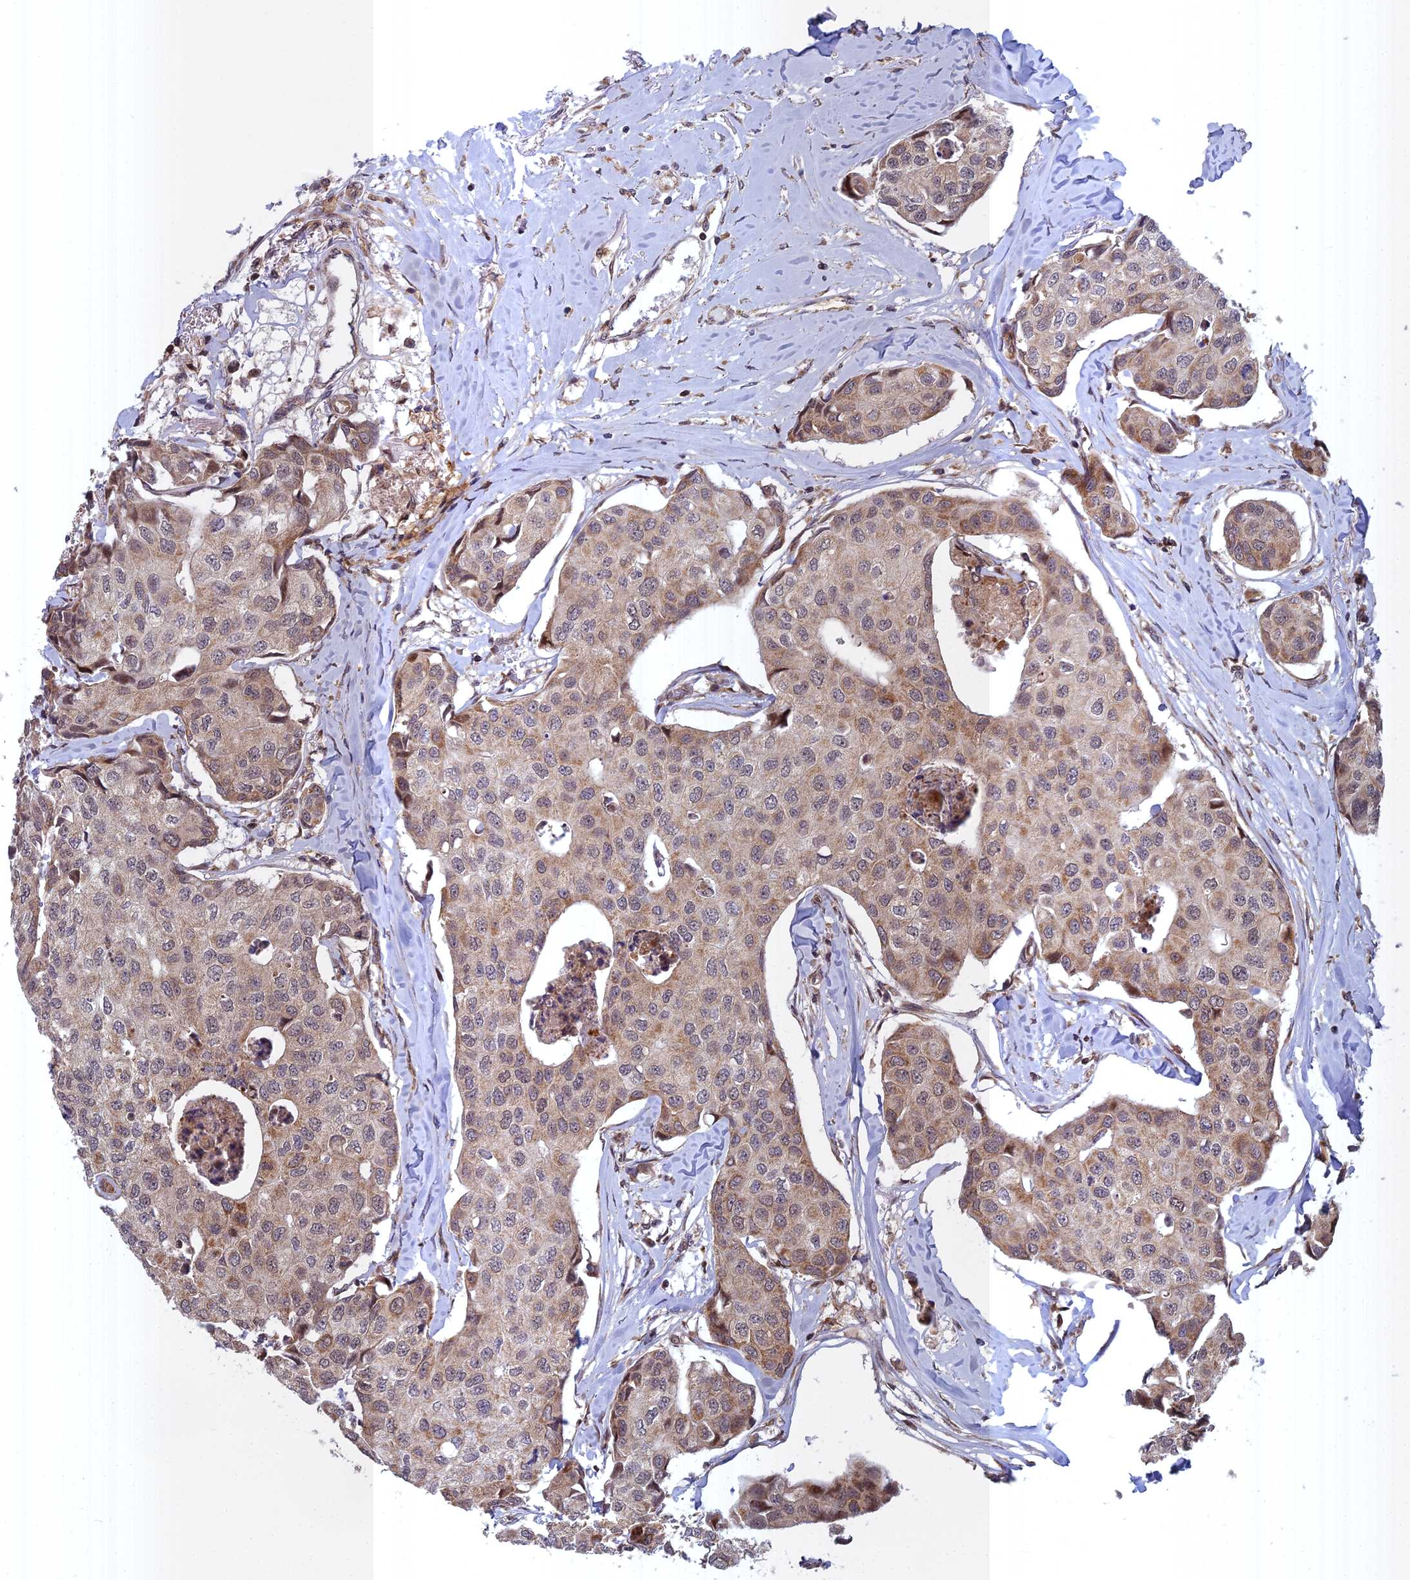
{"staining": {"intensity": "moderate", "quantity": ">75%", "location": "cytoplasmic/membranous"}, "tissue": "breast cancer", "cell_type": "Tumor cells", "image_type": "cancer", "snomed": [{"axis": "morphology", "description": "Duct carcinoma"}, {"axis": "topography", "description": "Breast"}], "caption": "A high-resolution micrograph shows immunohistochemistry staining of breast cancer (intraductal carcinoma), which demonstrates moderate cytoplasmic/membranous expression in about >75% of tumor cells.", "gene": "COMMD2", "patient": {"sex": "female", "age": 80}}